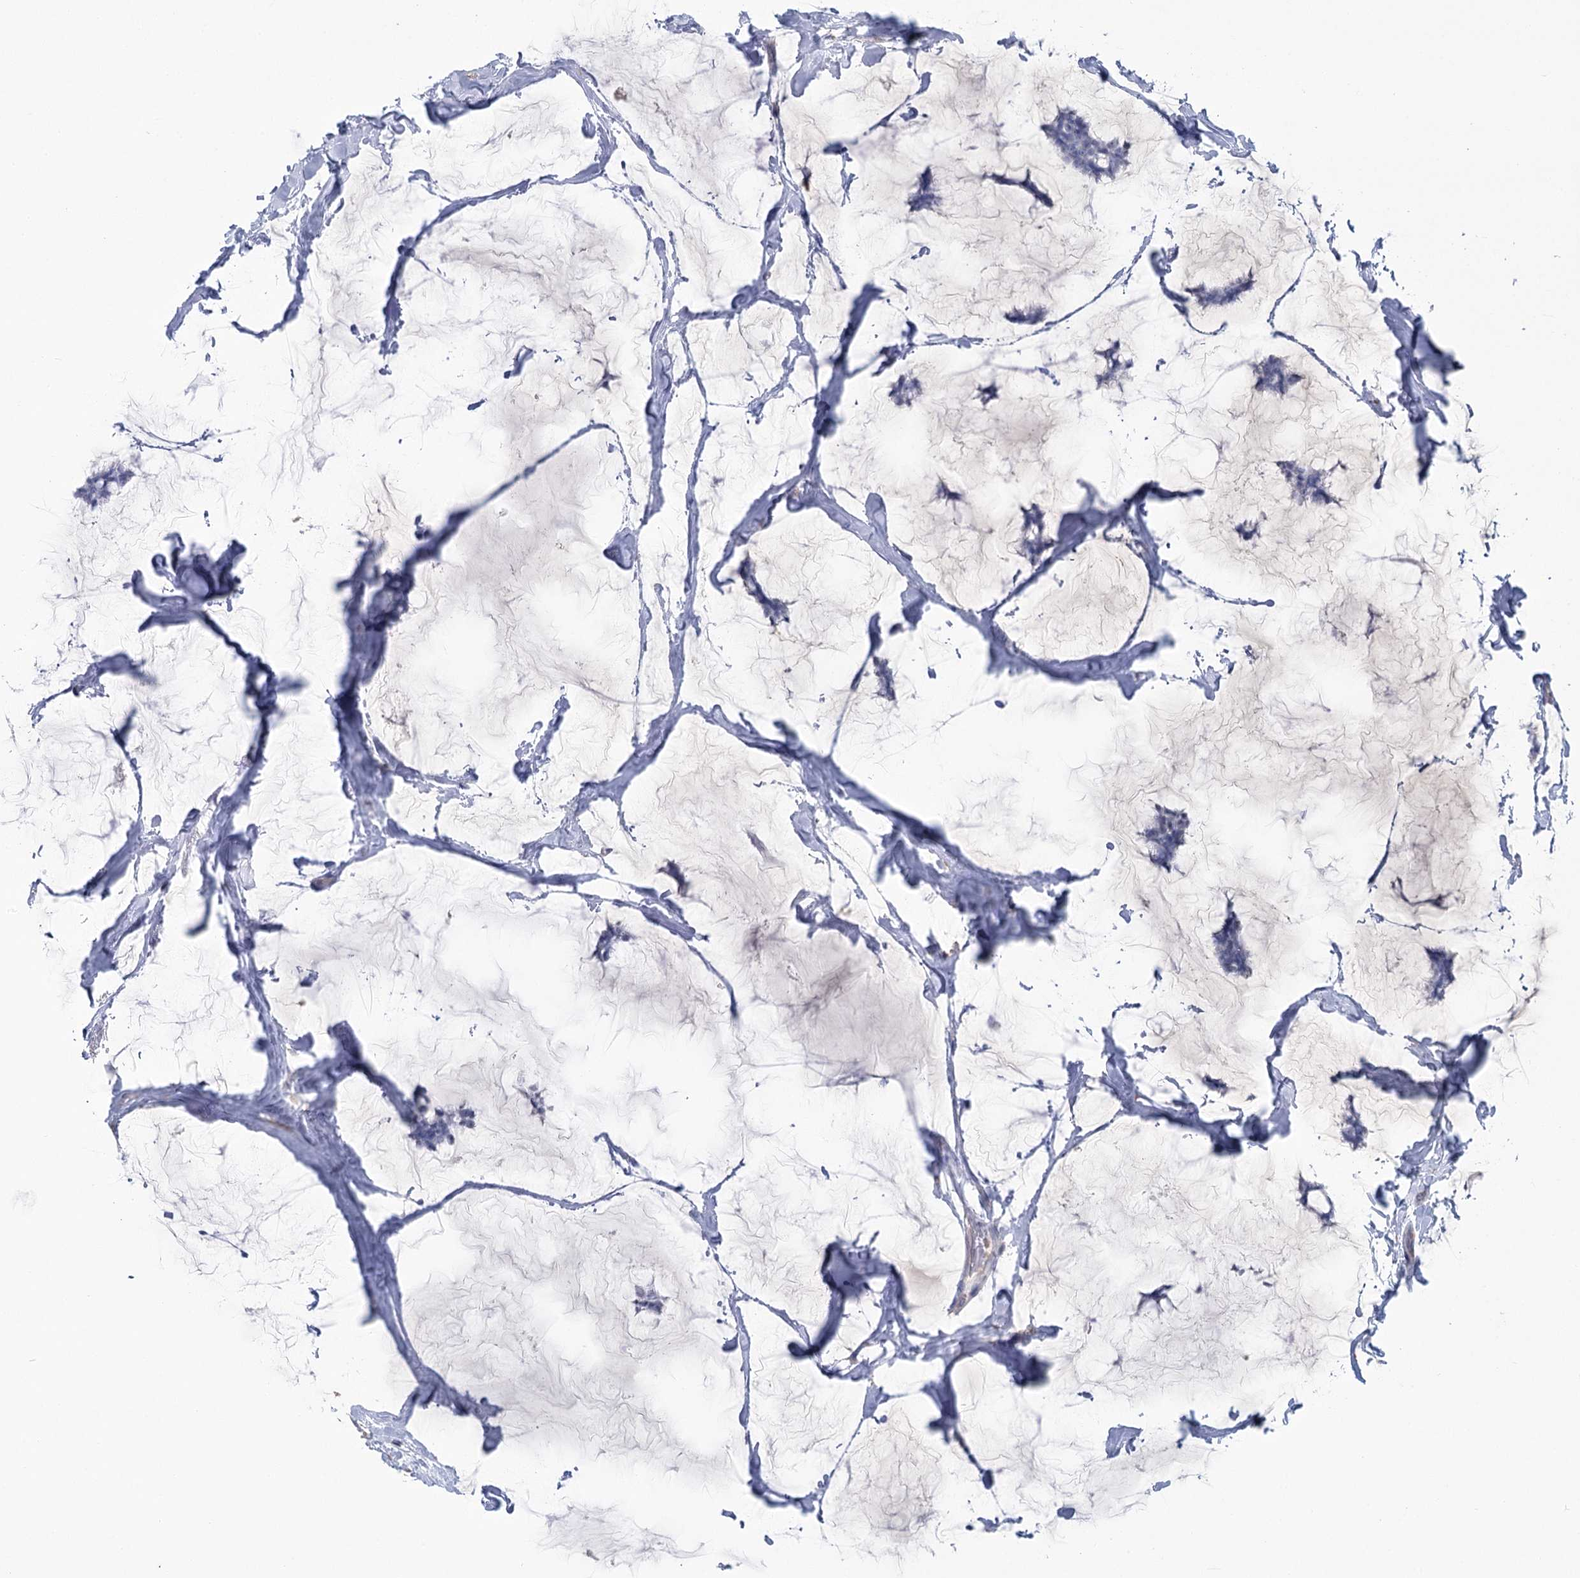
{"staining": {"intensity": "negative", "quantity": "none", "location": "none"}, "tissue": "breast cancer", "cell_type": "Tumor cells", "image_type": "cancer", "snomed": [{"axis": "morphology", "description": "Duct carcinoma"}, {"axis": "topography", "description": "Breast"}], "caption": "This is an IHC histopathology image of human breast cancer. There is no expression in tumor cells.", "gene": "CCDC88A", "patient": {"sex": "female", "age": 93}}